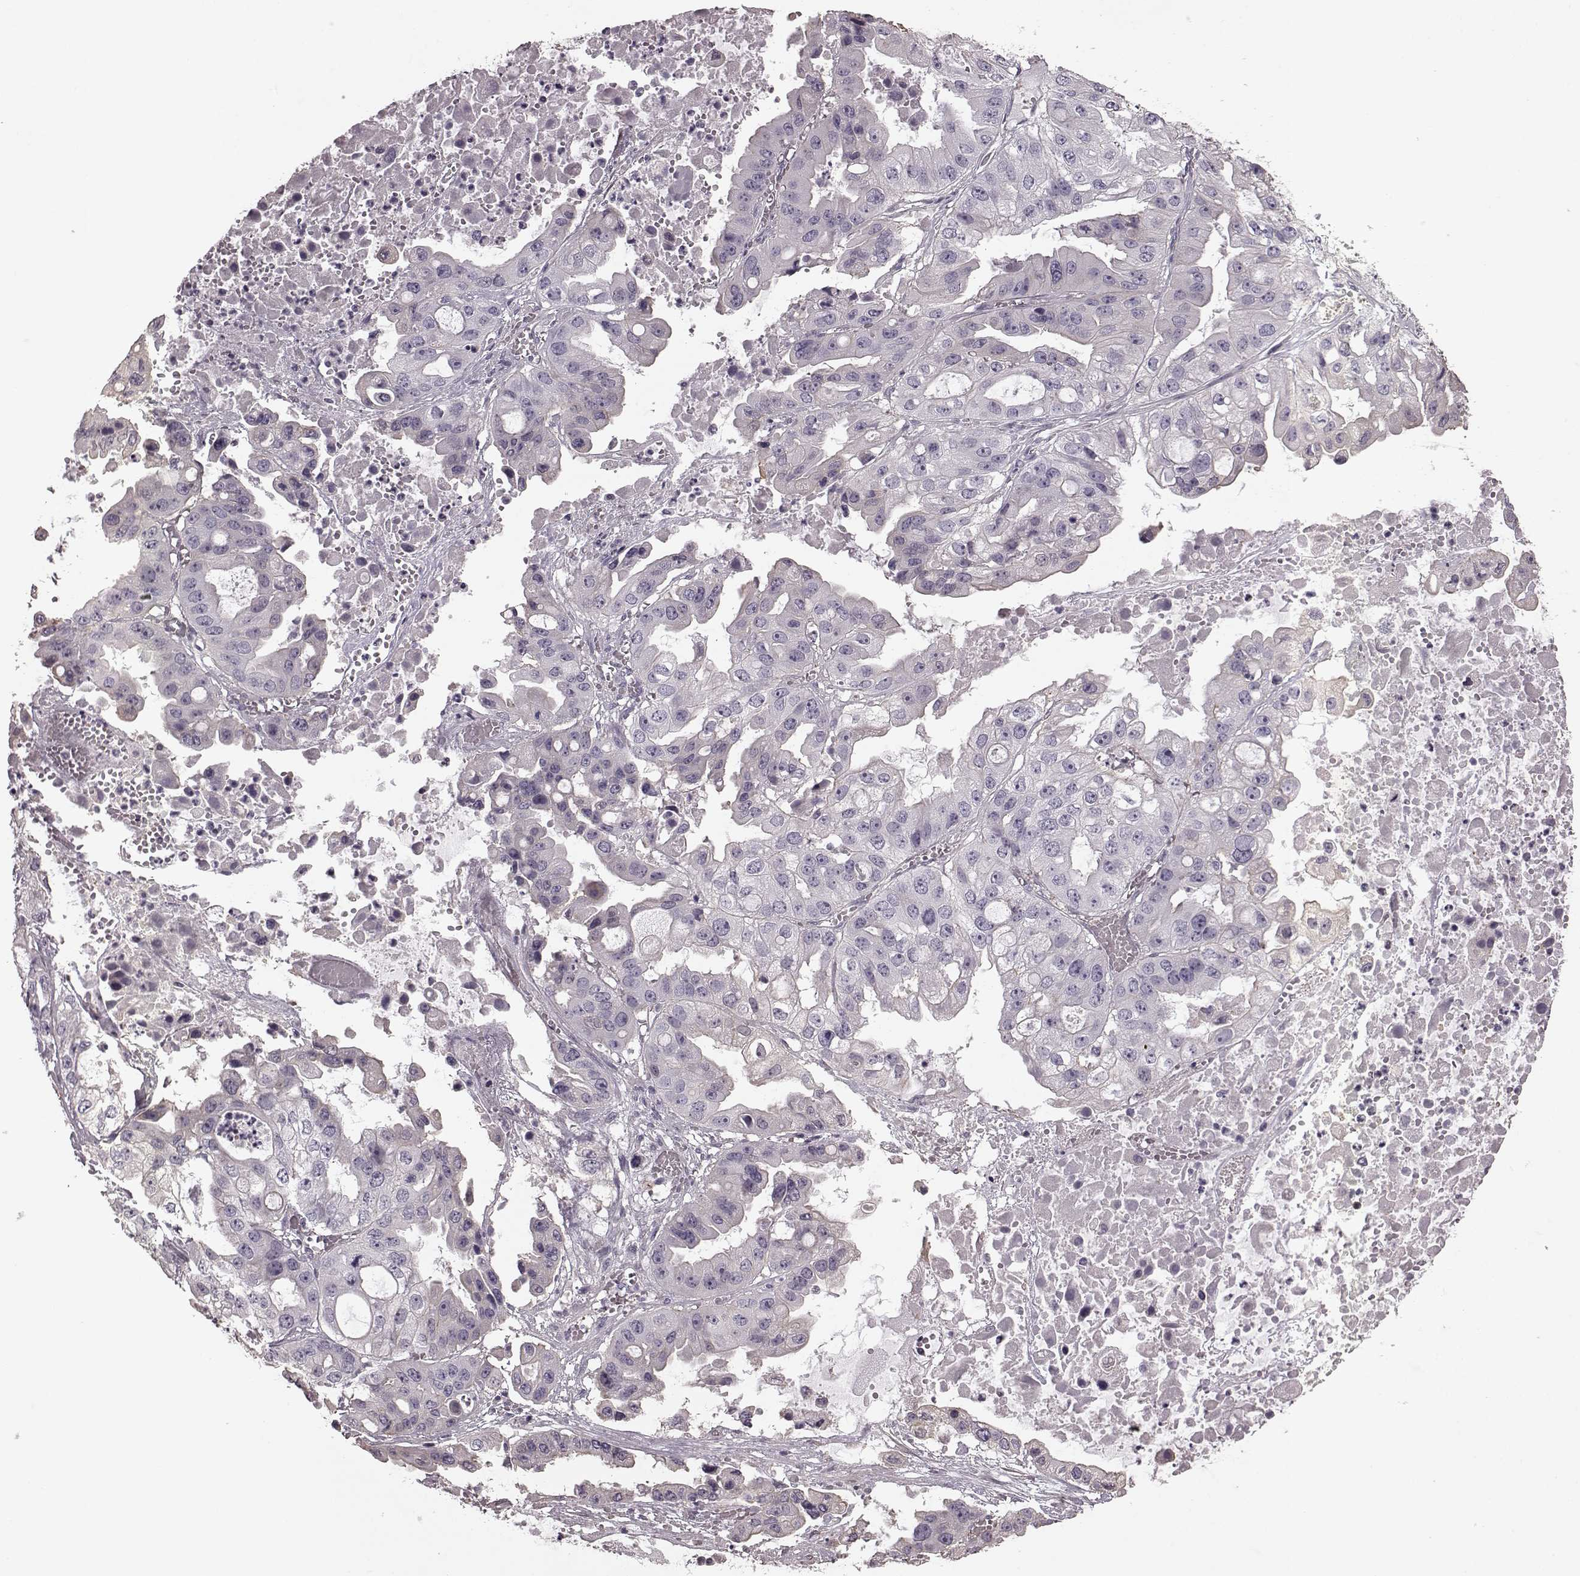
{"staining": {"intensity": "negative", "quantity": "none", "location": "none"}, "tissue": "ovarian cancer", "cell_type": "Tumor cells", "image_type": "cancer", "snomed": [{"axis": "morphology", "description": "Cystadenocarcinoma, serous, NOS"}, {"axis": "topography", "description": "Ovary"}], "caption": "Immunohistochemistry of human ovarian cancer (serous cystadenocarcinoma) displays no expression in tumor cells.", "gene": "PDCD1", "patient": {"sex": "female", "age": 56}}